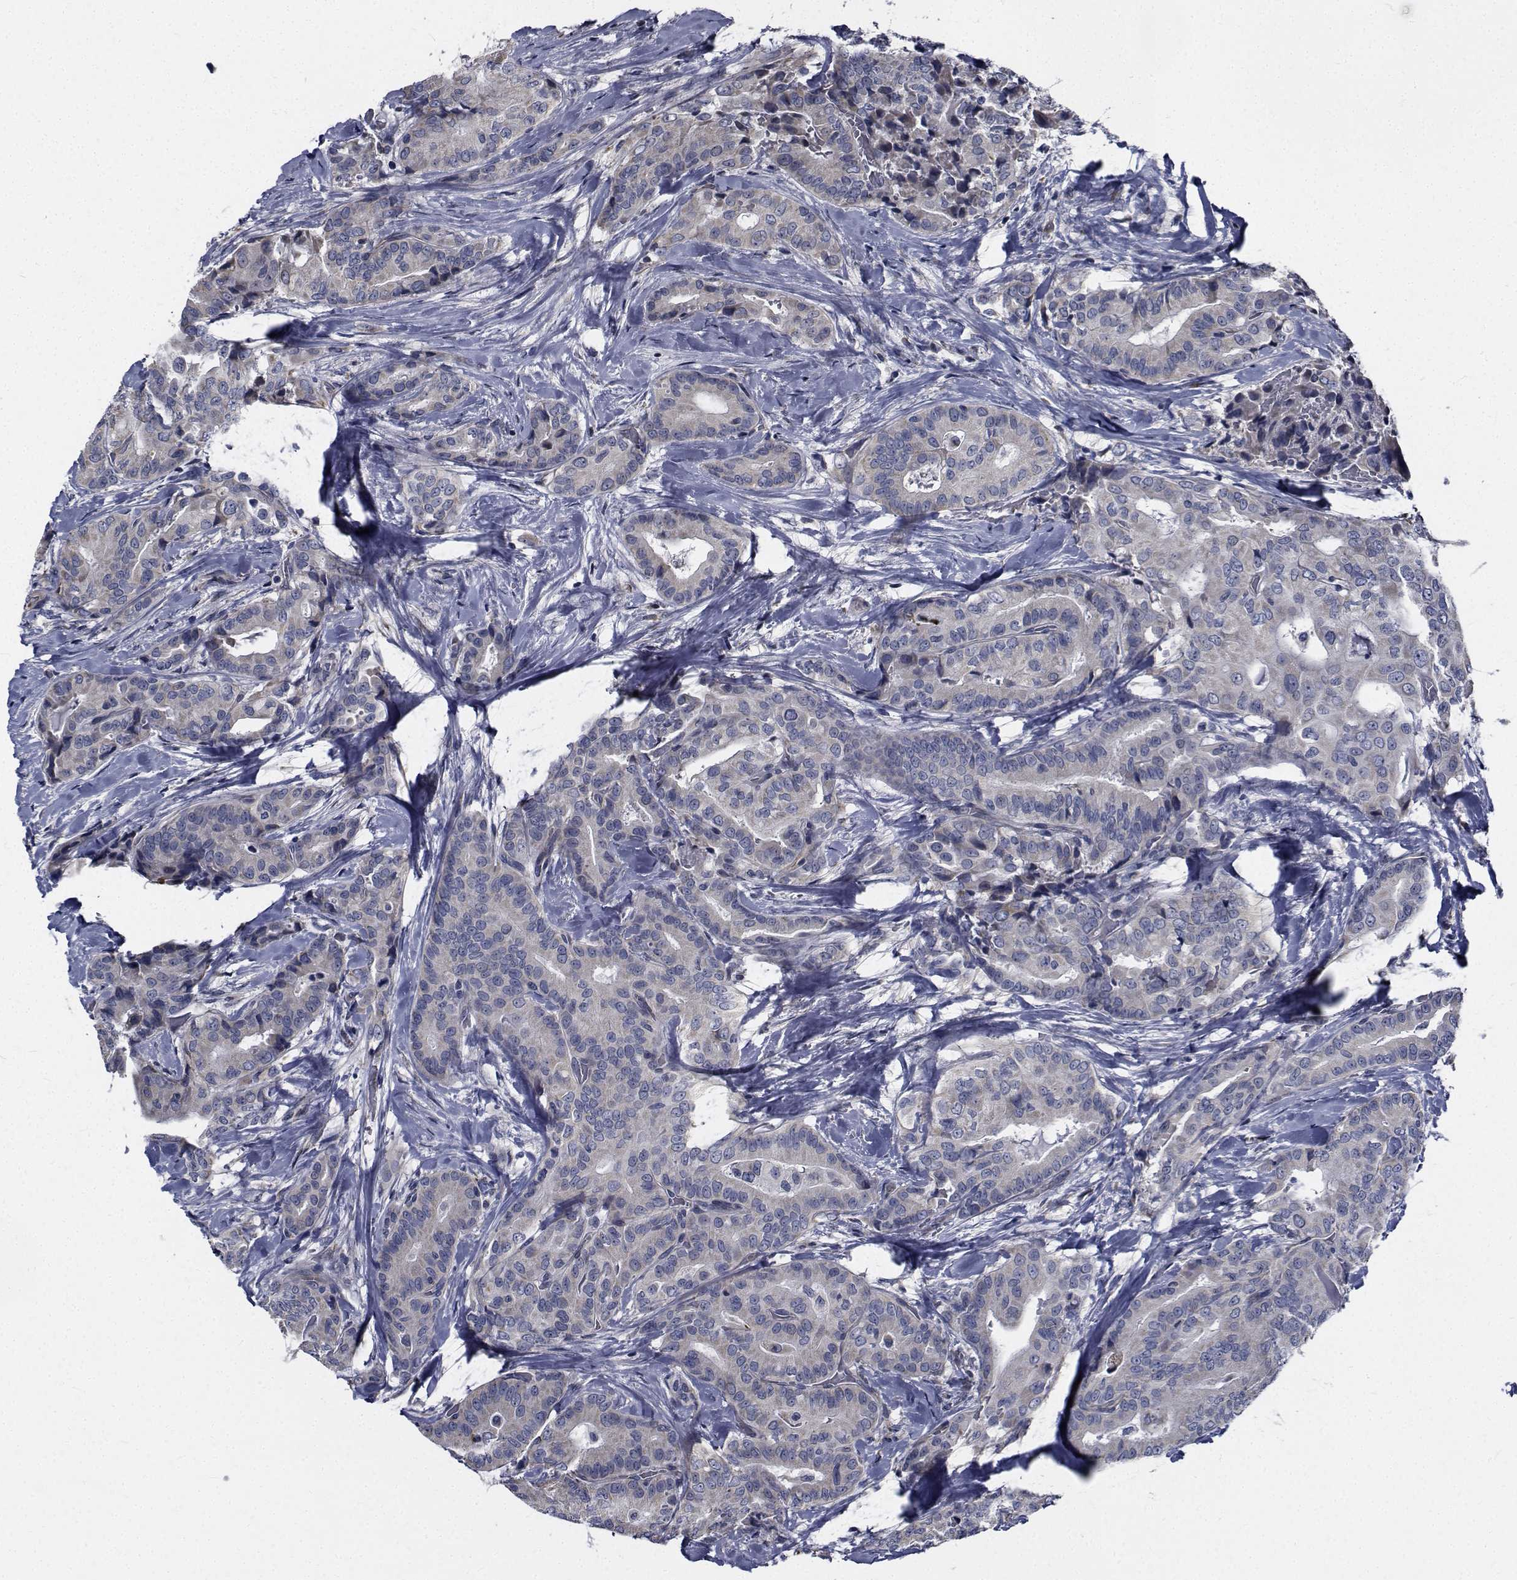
{"staining": {"intensity": "negative", "quantity": "none", "location": "none"}, "tissue": "thyroid cancer", "cell_type": "Tumor cells", "image_type": "cancer", "snomed": [{"axis": "morphology", "description": "Papillary adenocarcinoma, NOS"}, {"axis": "topography", "description": "Thyroid gland"}], "caption": "DAB immunohistochemical staining of human thyroid cancer reveals no significant expression in tumor cells. (Stains: DAB (3,3'-diaminobenzidine) immunohistochemistry (IHC) with hematoxylin counter stain, Microscopy: brightfield microscopy at high magnification).", "gene": "TTBK1", "patient": {"sex": "male", "age": 61}}